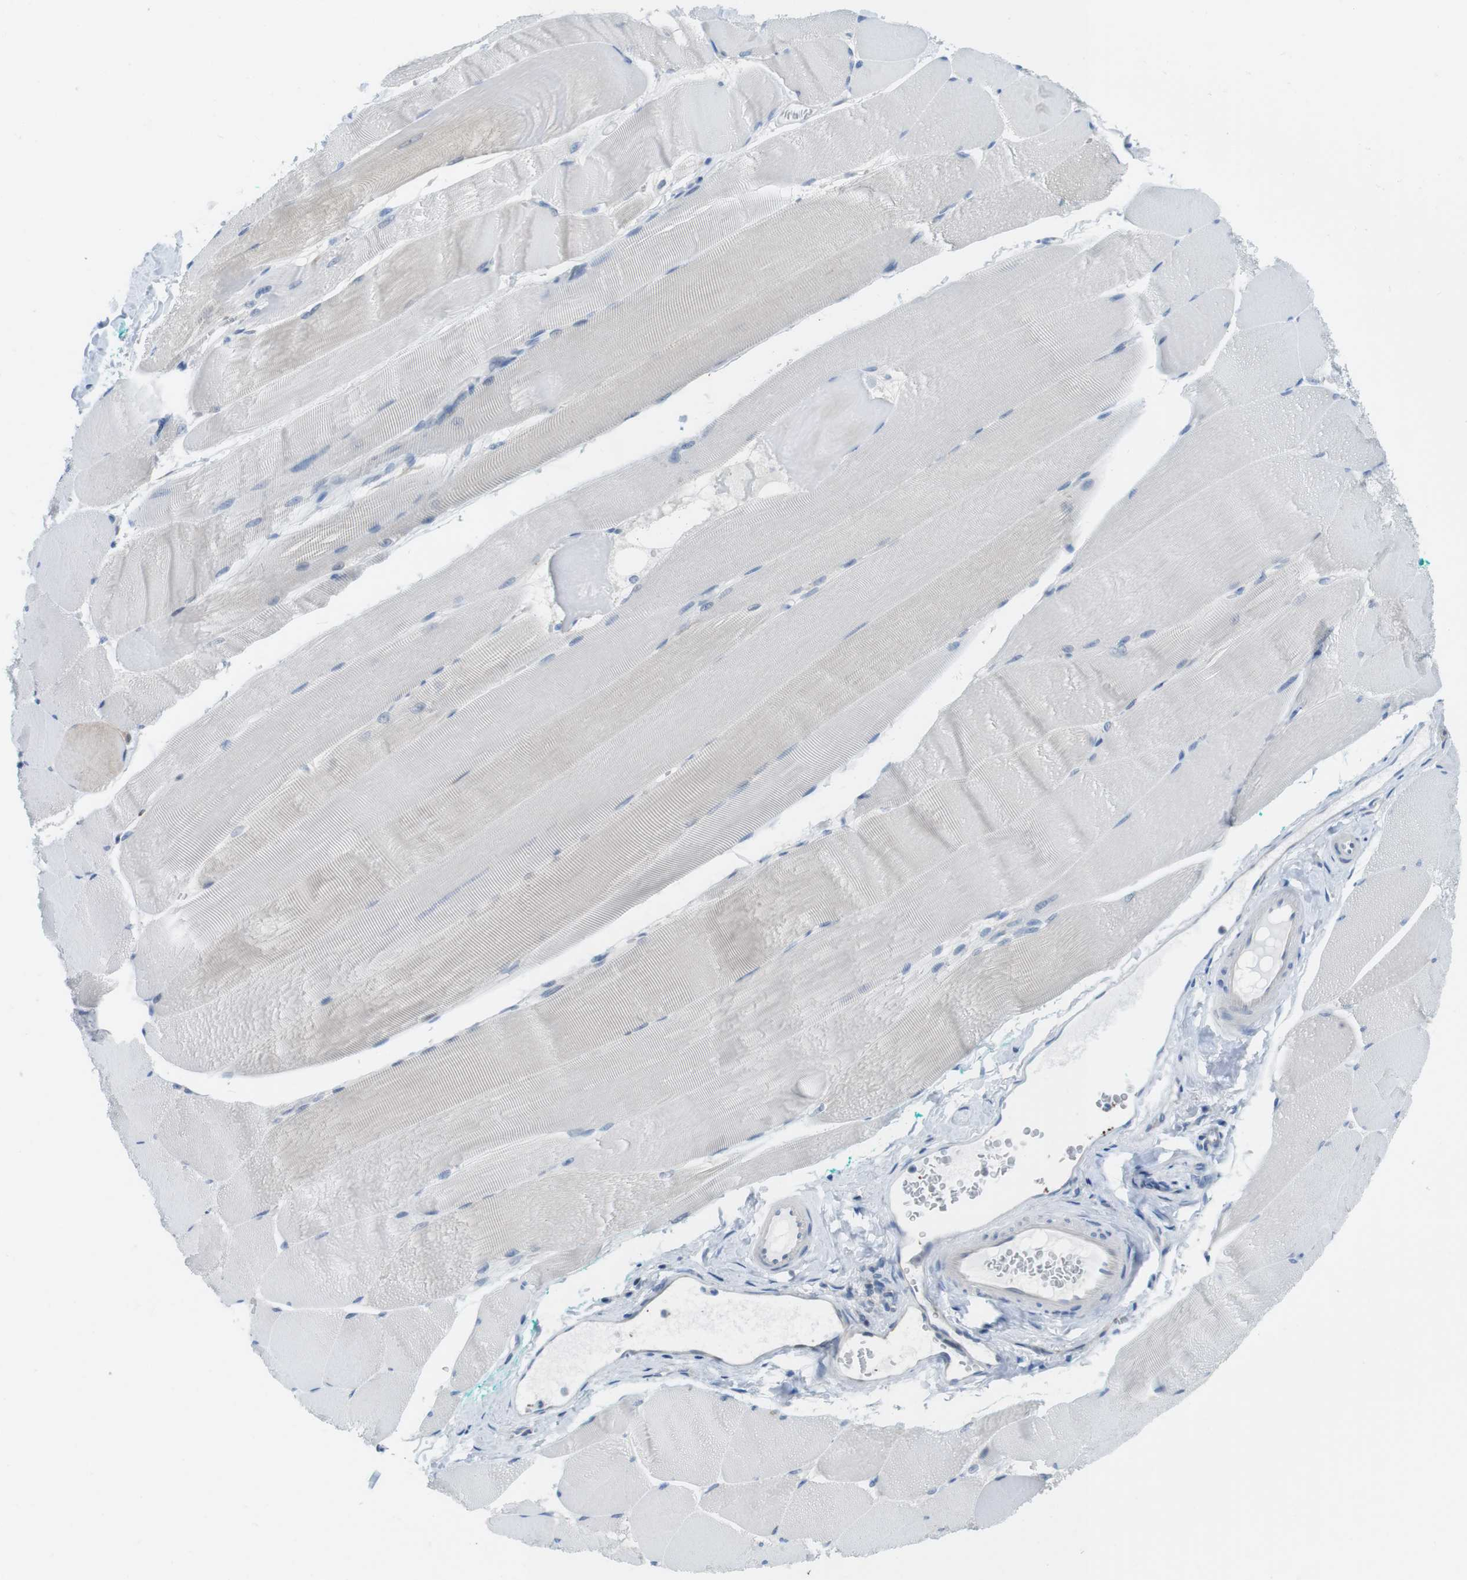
{"staining": {"intensity": "negative", "quantity": "none", "location": "none"}, "tissue": "skeletal muscle", "cell_type": "Myocytes", "image_type": "normal", "snomed": [{"axis": "morphology", "description": "Normal tissue, NOS"}, {"axis": "morphology", "description": "Squamous cell carcinoma, NOS"}, {"axis": "topography", "description": "Skeletal muscle"}], "caption": "Immunohistochemistry (IHC) micrograph of normal skeletal muscle: skeletal muscle stained with DAB reveals no significant protein expression in myocytes.", "gene": "CASP2", "patient": {"sex": "male", "age": 51}}